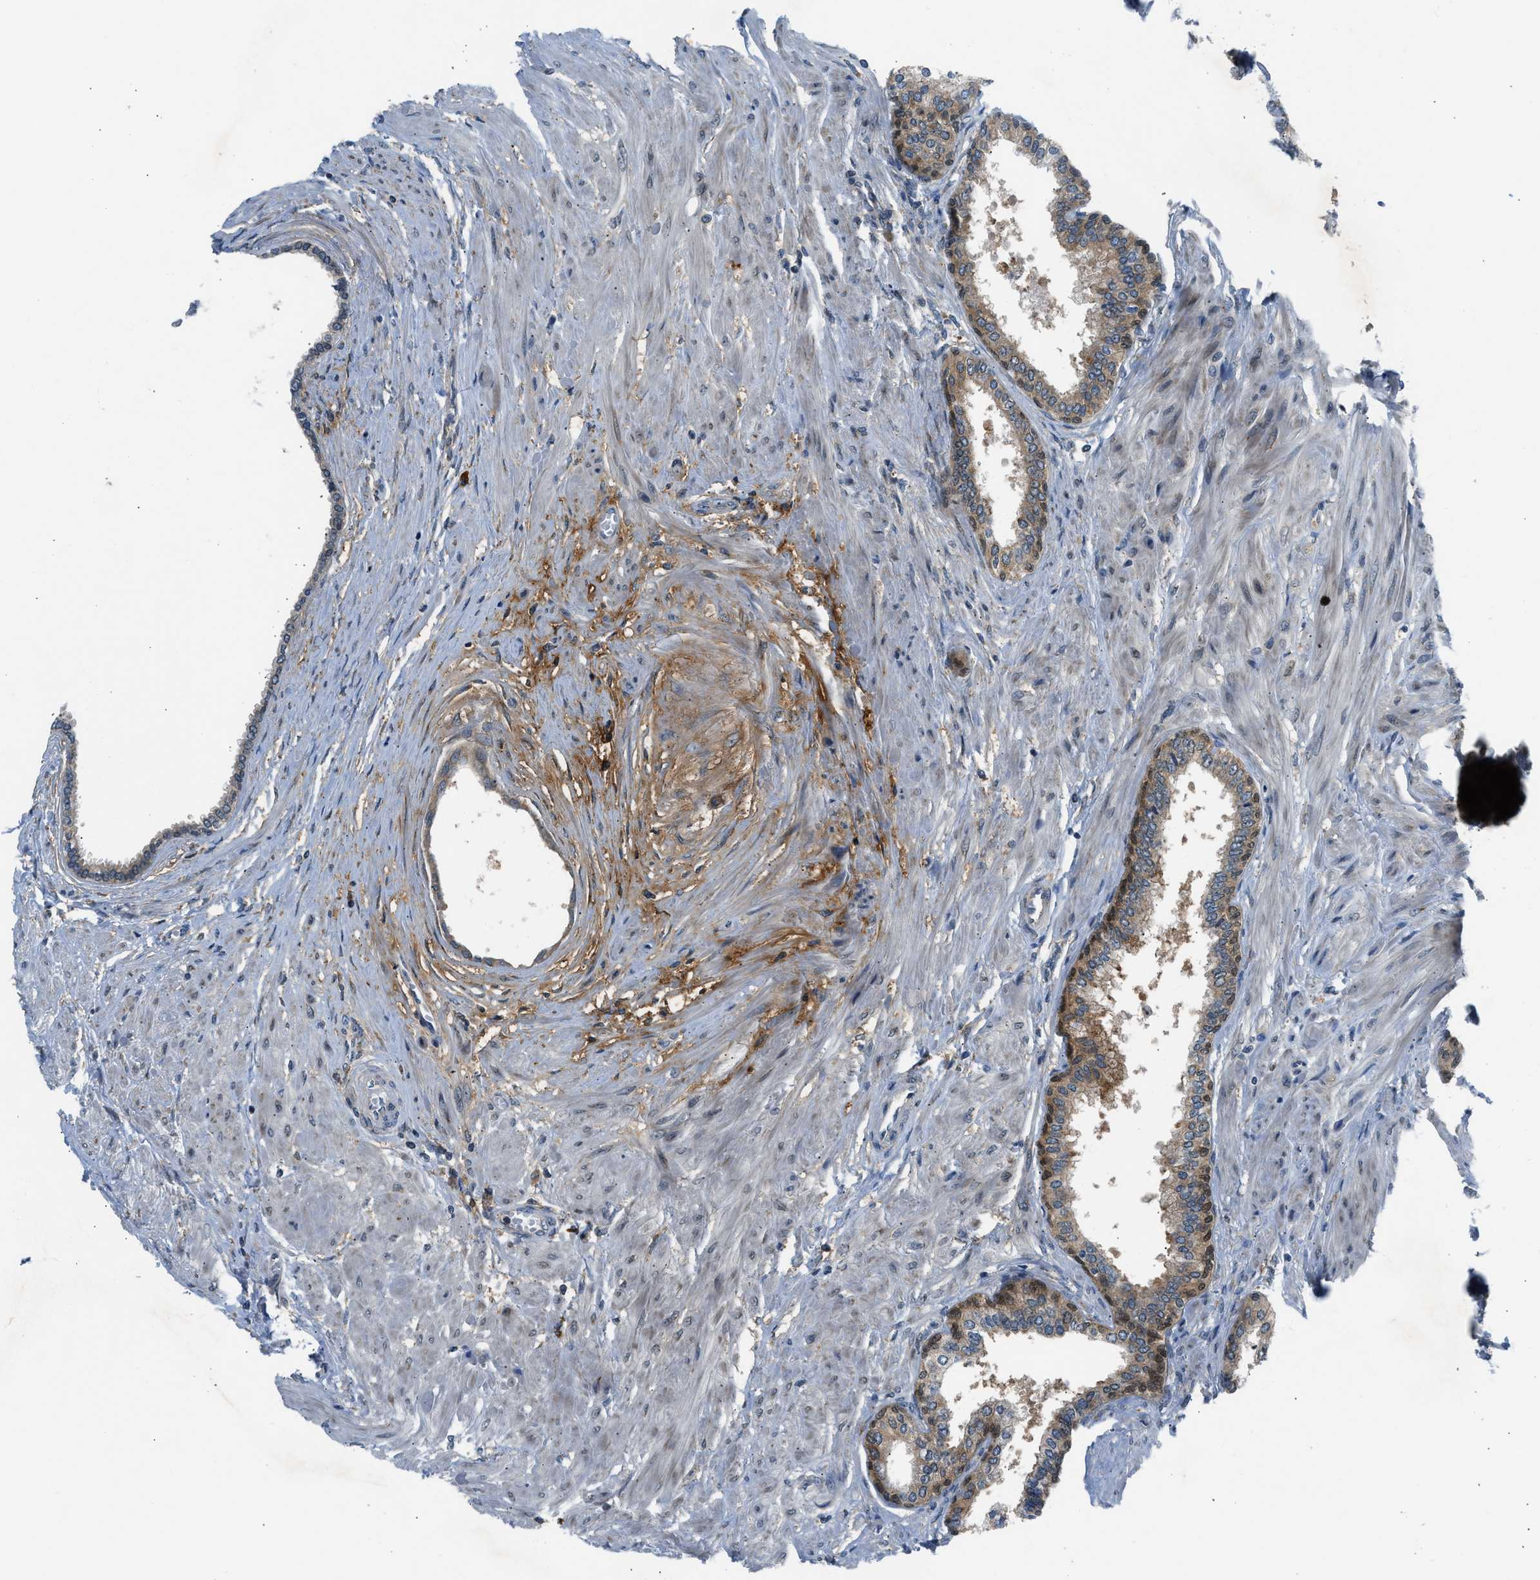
{"staining": {"intensity": "moderate", "quantity": "25%-75%", "location": "cytoplasmic/membranous"}, "tissue": "prostate cancer", "cell_type": "Tumor cells", "image_type": "cancer", "snomed": [{"axis": "morphology", "description": "Adenocarcinoma, Low grade"}, {"axis": "topography", "description": "Prostate"}], "caption": "The image reveals immunohistochemical staining of prostate adenocarcinoma (low-grade). There is moderate cytoplasmic/membranous staining is identified in approximately 25%-75% of tumor cells.", "gene": "EDARADD", "patient": {"sex": "male", "age": 57}}